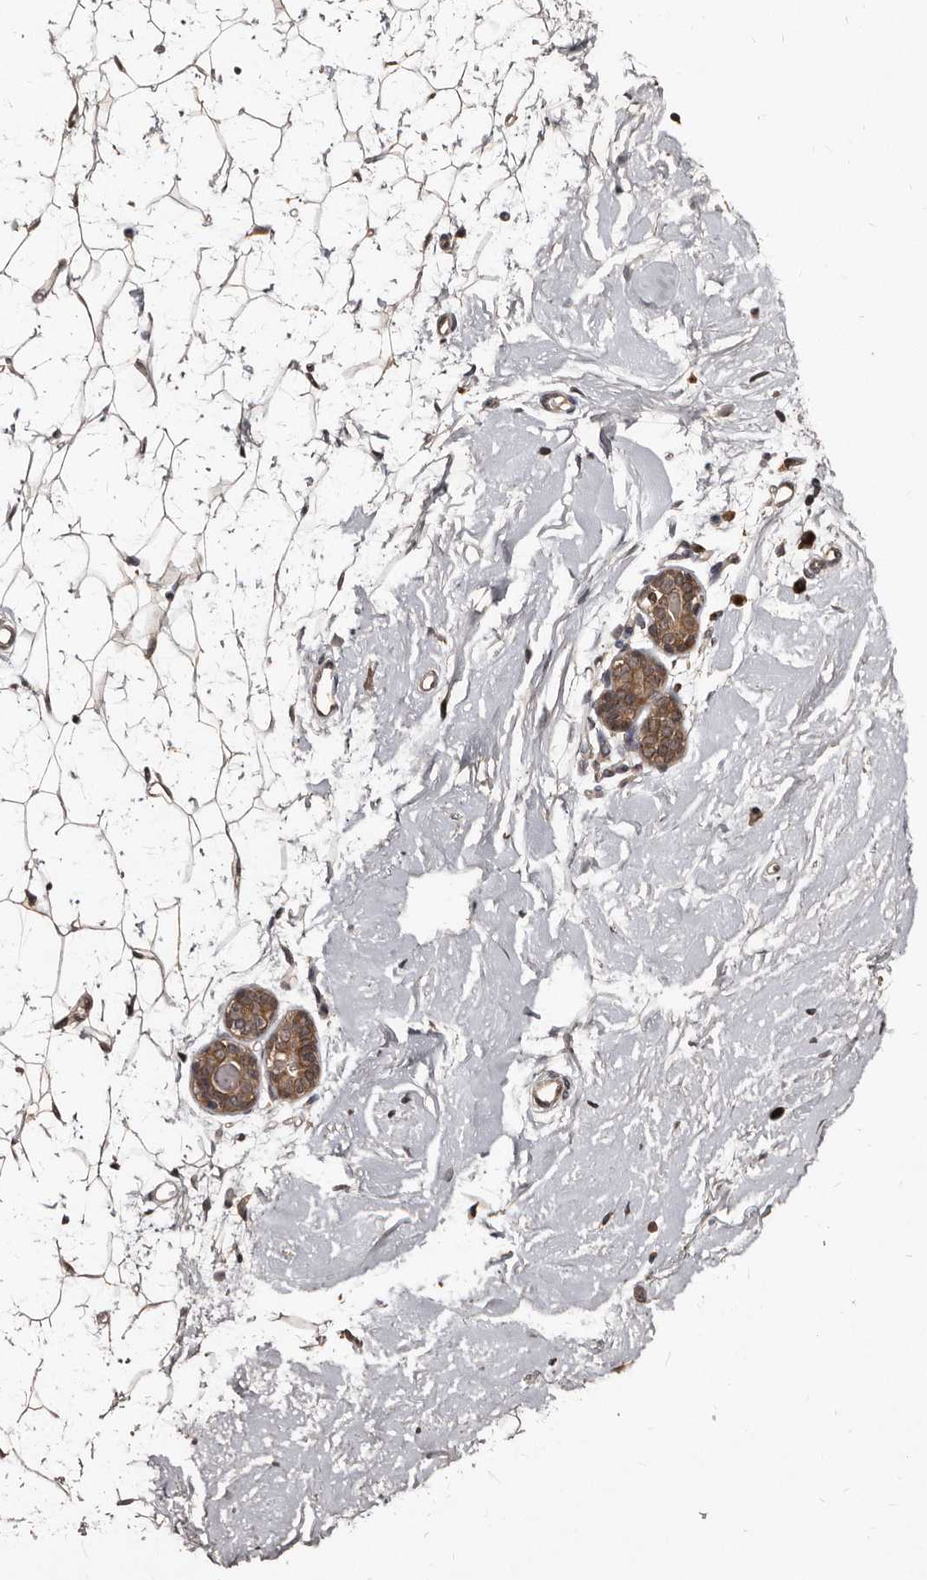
{"staining": {"intensity": "weak", "quantity": ">75%", "location": "cytoplasmic/membranous"}, "tissue": "adipose tissue", "cell_type": "Adipocytes", "image_type": "normal", "snomed": [{"axis": "morphology", "description": "Normal tissue, NOS"}, {"axis": "topography", "description": "Breast"}], "caption": "This photomicrograph displays IHC staining of unremarkable adipose tissue, with low weak cytoplasmic/membranous positivity in about >75% of adipocytes.", "gene": "PMVK", "patient": {"sex": "female", "age": 23}}